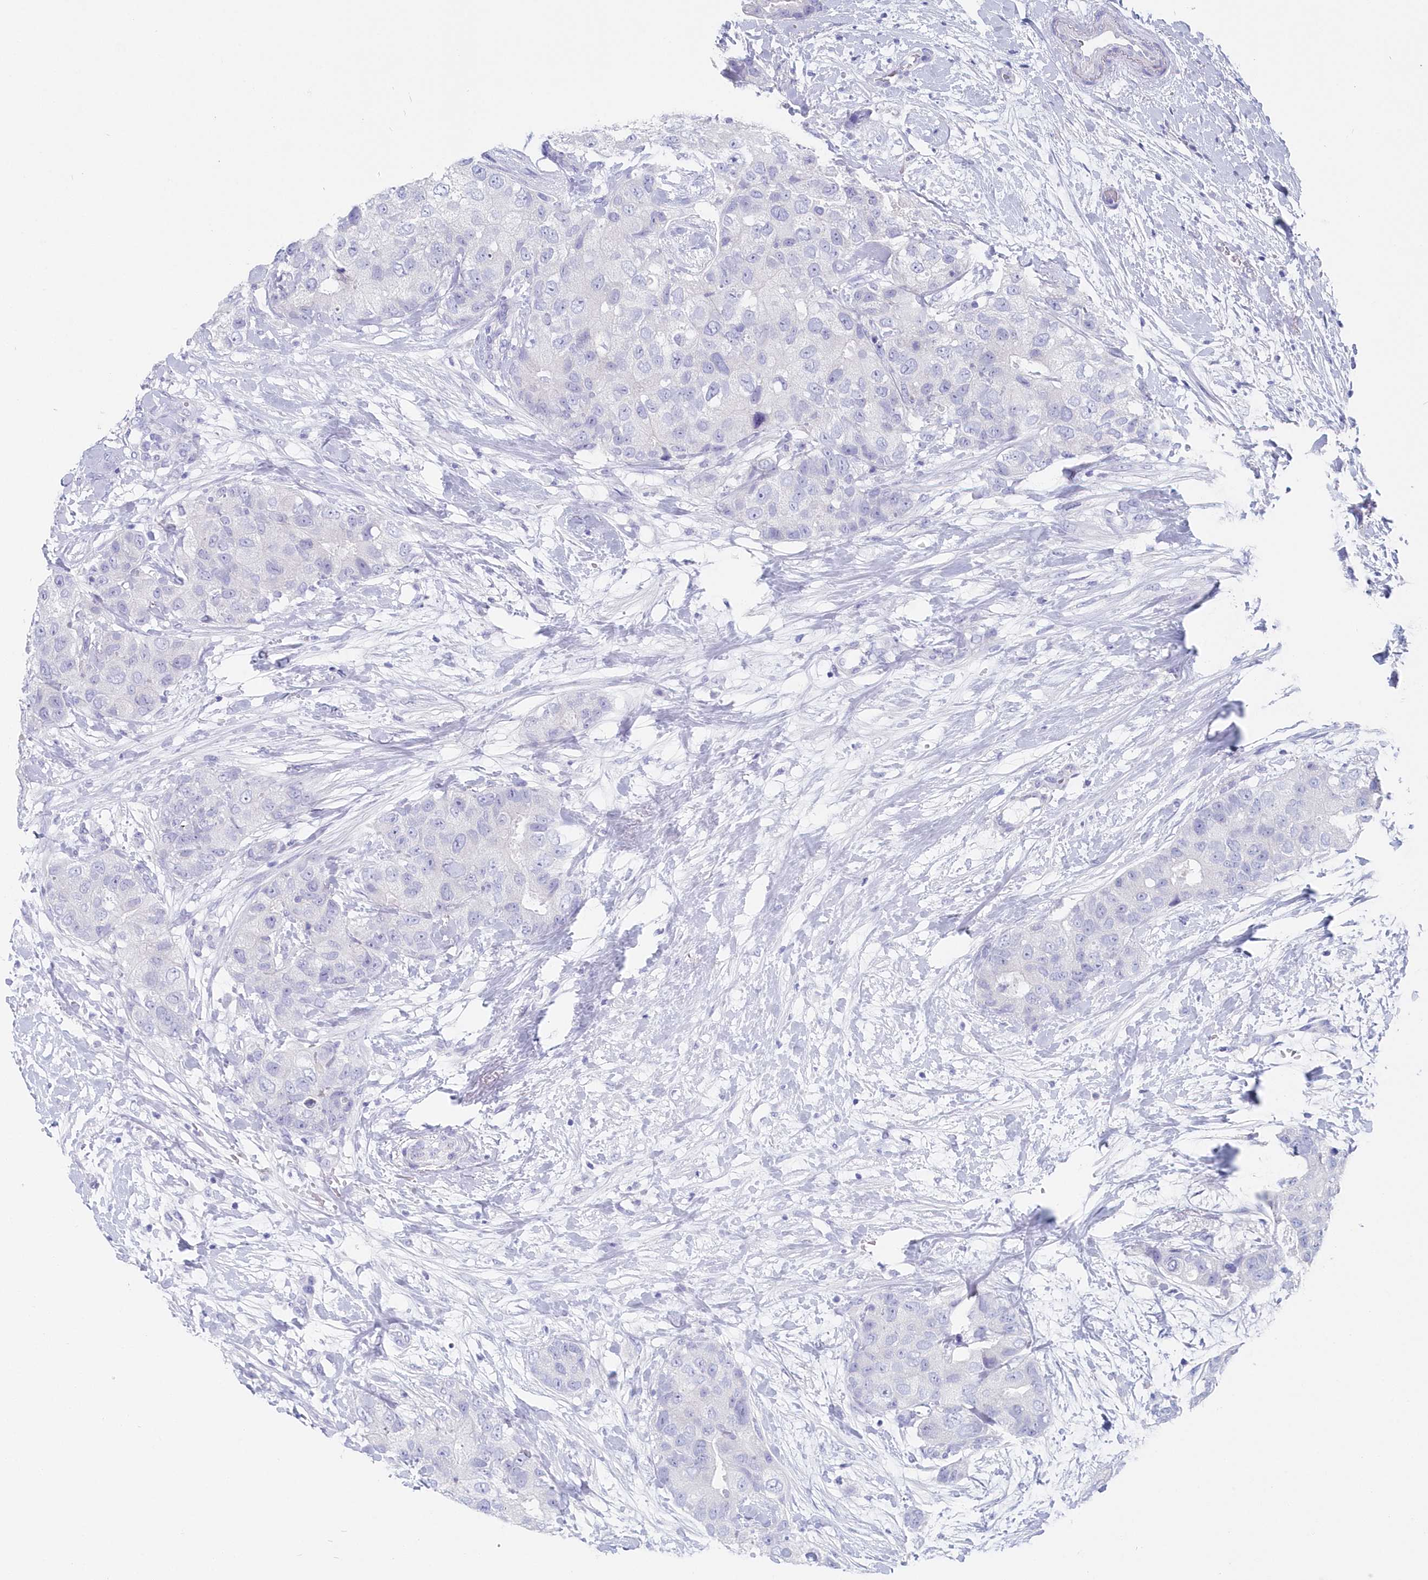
{"staining": {"intensity": "negative", "quantity": "none", "location": "none"}, "tissue": "breast cancer", "cell_type": "Tumor cells", "image_type": "cancer", "snomed": [{"axis": "morphology", "description": "Duct carcinoma"}, {"axis": "topography", "description": "Breast"}], "caption": "Tumor cells show no significant positivity in invasive ductal carcinoma (breast).", "gene": "CSNK1G2", "patient": {"sex": "female", "age": 62}}